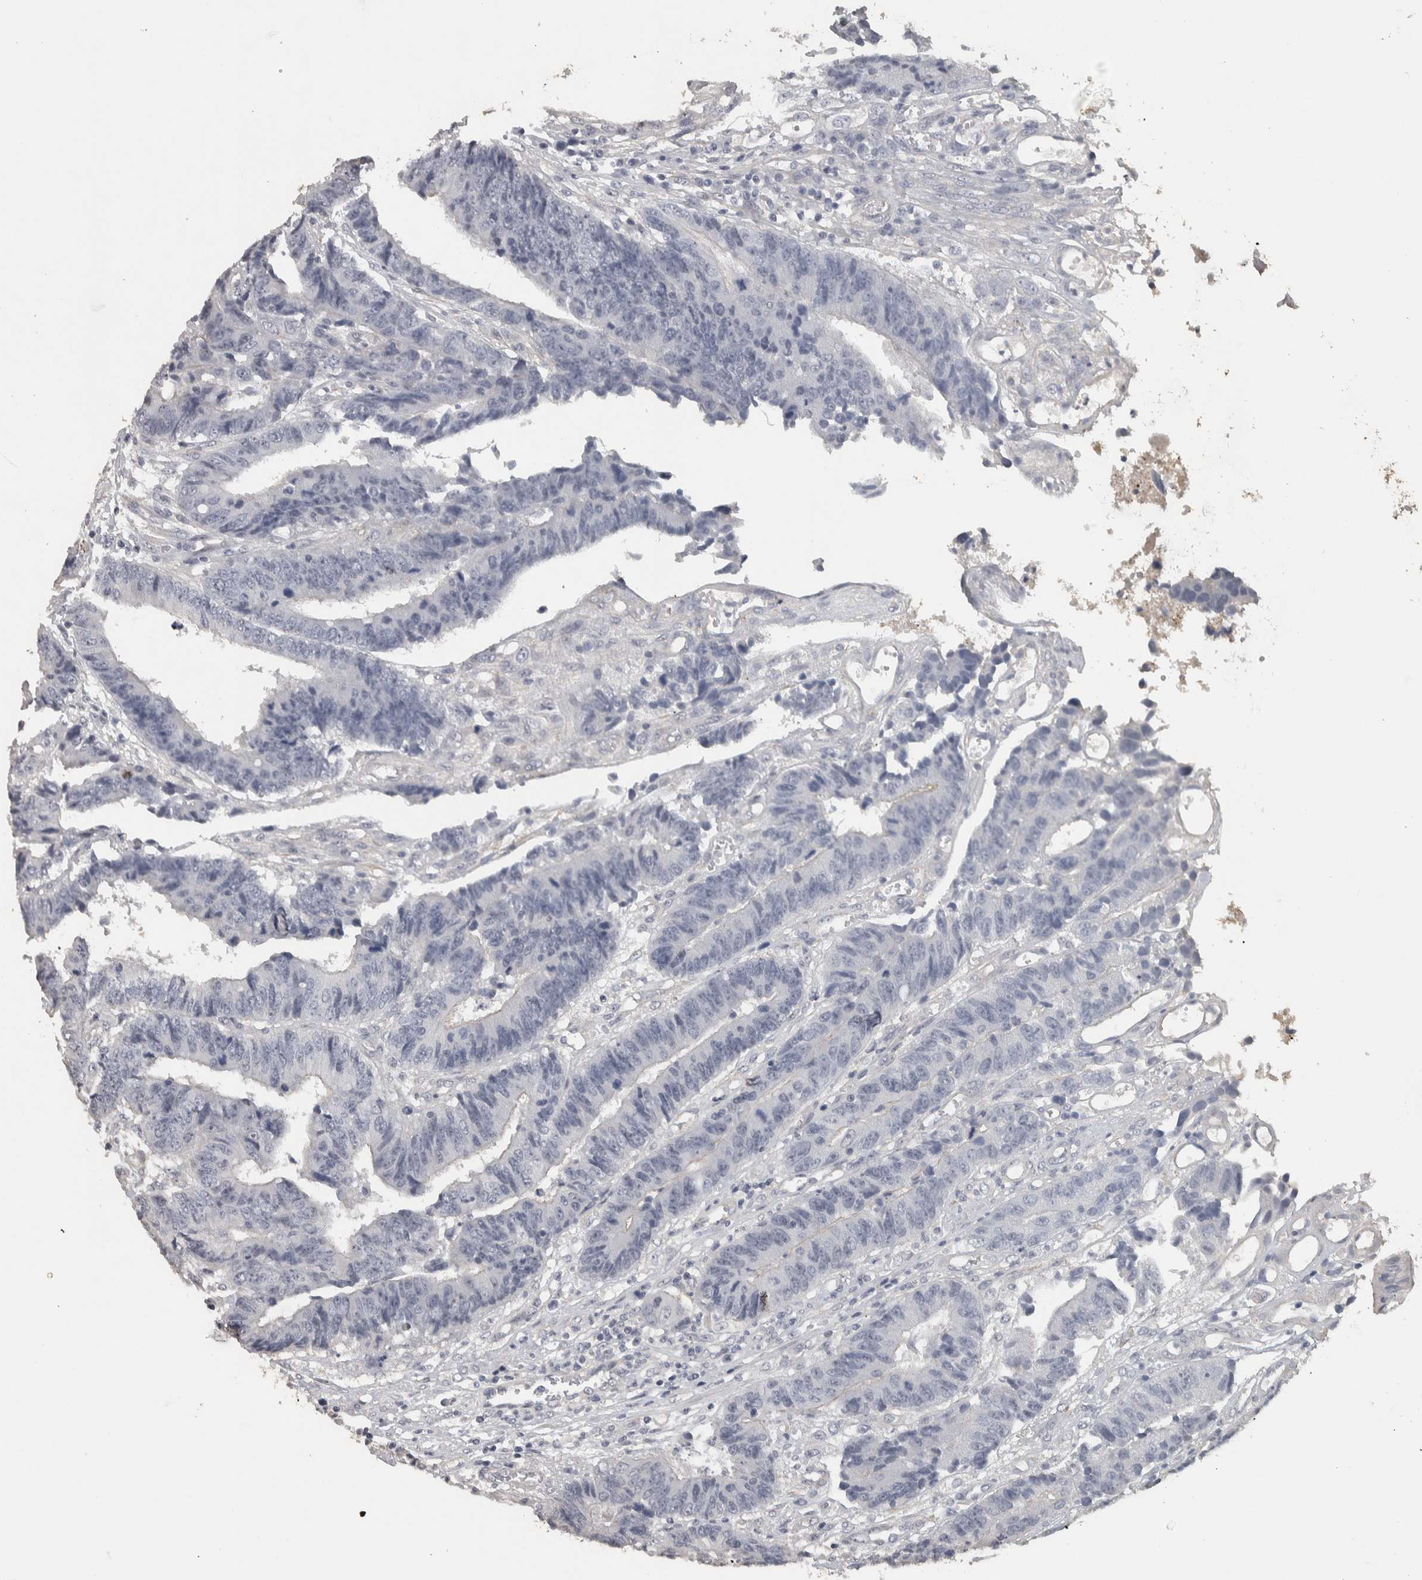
{"staining": {"intensity": "negative", "quantity": "none", "location": "none"}, "tissue": "colorectal cancer", "cell_type": "Tumor cells", "image_type": "cancer", "snomed": [{"axis": "morphology", "description": "Adenocarcinoma, NOS"}, {"axis": "topography", "description": "Rectum"}], "caption": "Immunohistochemistry histopathology image of neoplastic tissue: adenocarcinoma (colorectal) stained with DAB demonstrates no significant protein staining in tumor cells.", "gene": "DCAF10", "patient": {"sex": "male", "age": 84}}